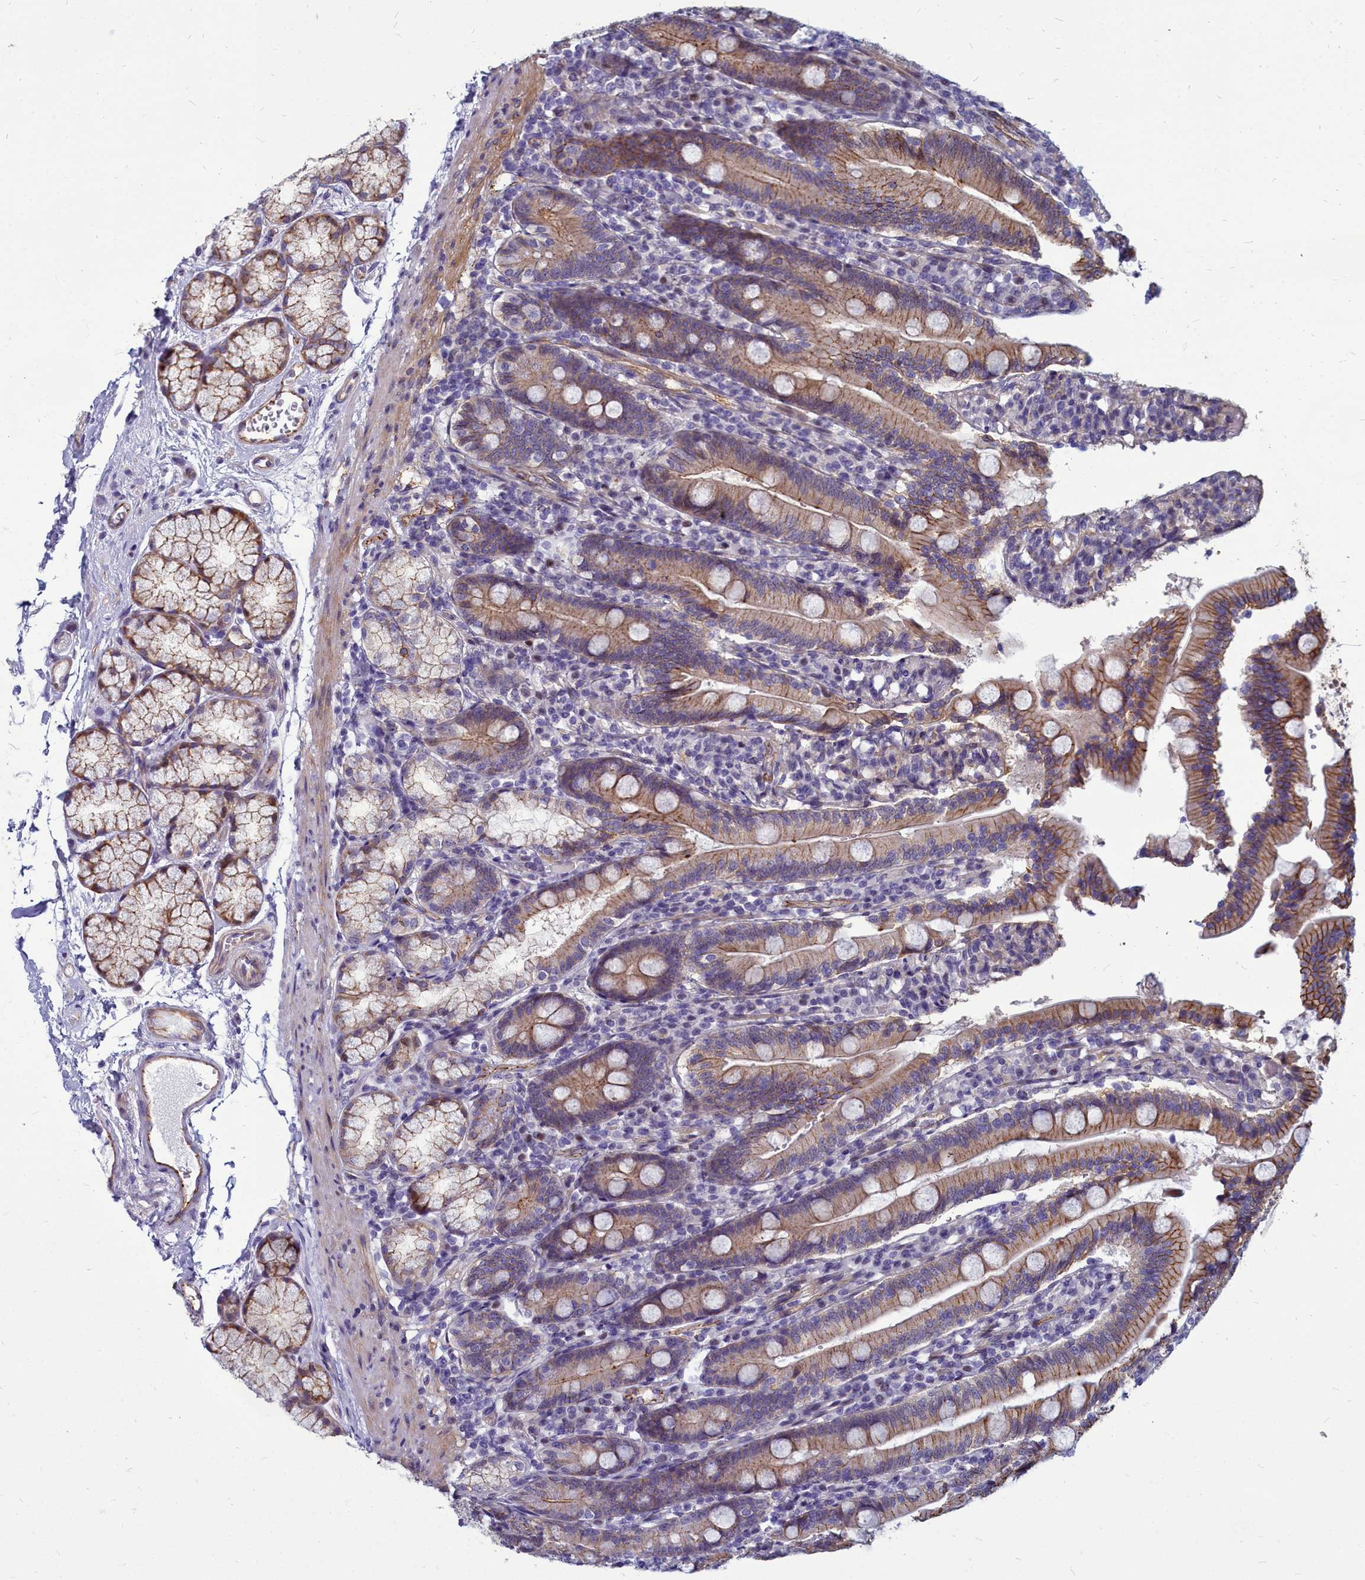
{"staining": {"intensity": "moderate", "quantity": ">75%", "location": "cytoplasmic/membranous"}, "tissue": "duodenum", "cell_type": "Glandular cells", "image_type": "normal", "snomed": [{"axis": "morphology", "description": "Normal tissue, NOS"}, {"axis": "topography", "description": "Duodenum"}], "caption": "Immunohistochemical staining of benign duodenum demonstrates medium levels of moderate cytoplasmic/membranous expression in about >75% of glandular cells. (Stains: DAB (3,3'-diaminobenzidine) in brown, nuclei in blue, Microscopy: brightfield microscopy at high magnification).", "gene": "TTC5", "patient": {"sex": "female", "age": 67}}